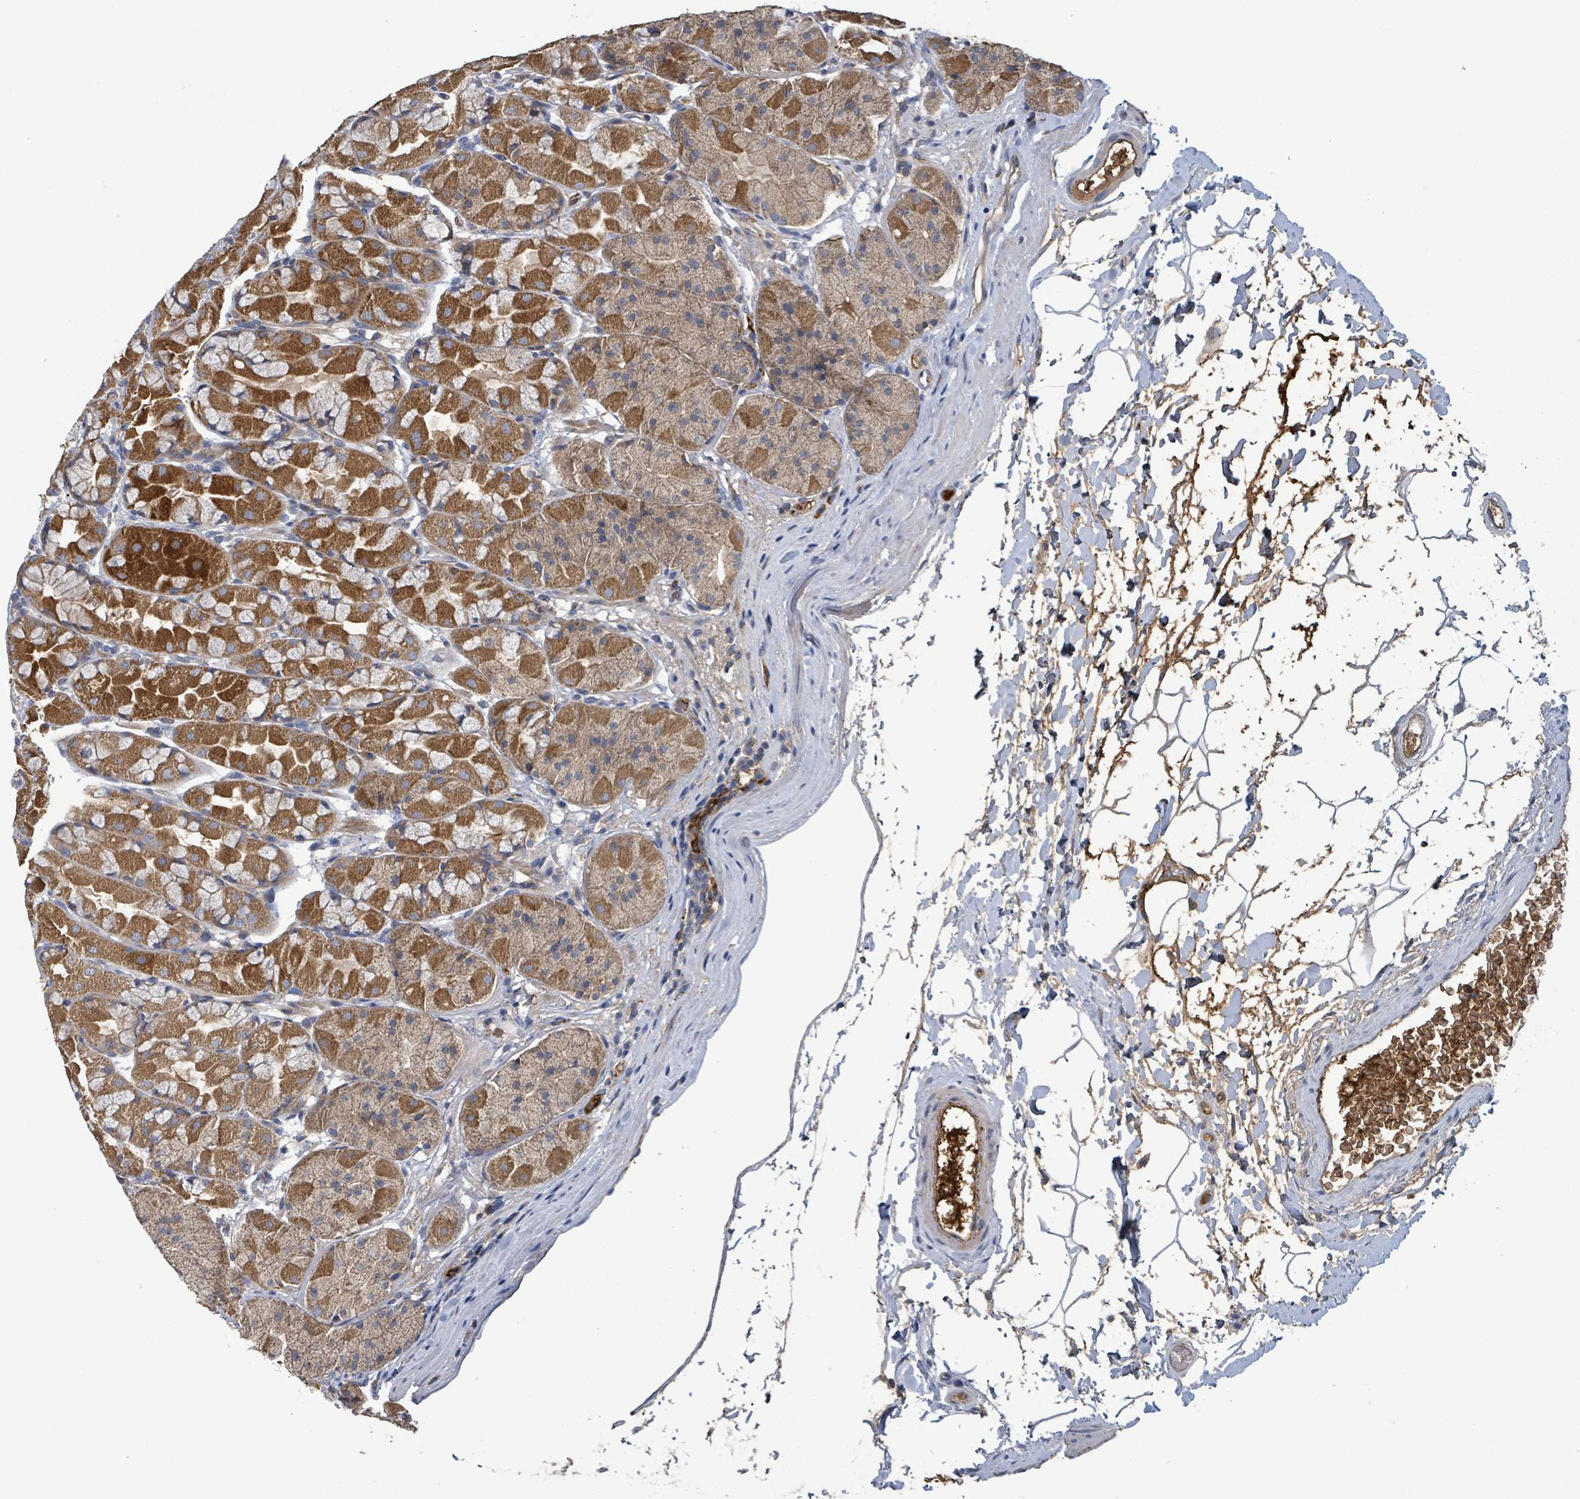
{"staining": {"intensity": "strong", "quantity": "25%-75%", "location": "cytoplasmic/membranous"}, "tissue": "stomach", "cell_type": "Glandular cells", "image_type": "normal", "snomed": [{"axis": "morphology", "description": "Normal tissue, NOS"}, {"axis": "topography", "description": "Stomach"}], "caption": "Stomach stained with a brown dye displays strong cytoplasmic/membranous positive expression in approximately 25%-75% of glandular cells.", "gene": "PLAAT1", "patient": {"sex": "male", "age": 57}}